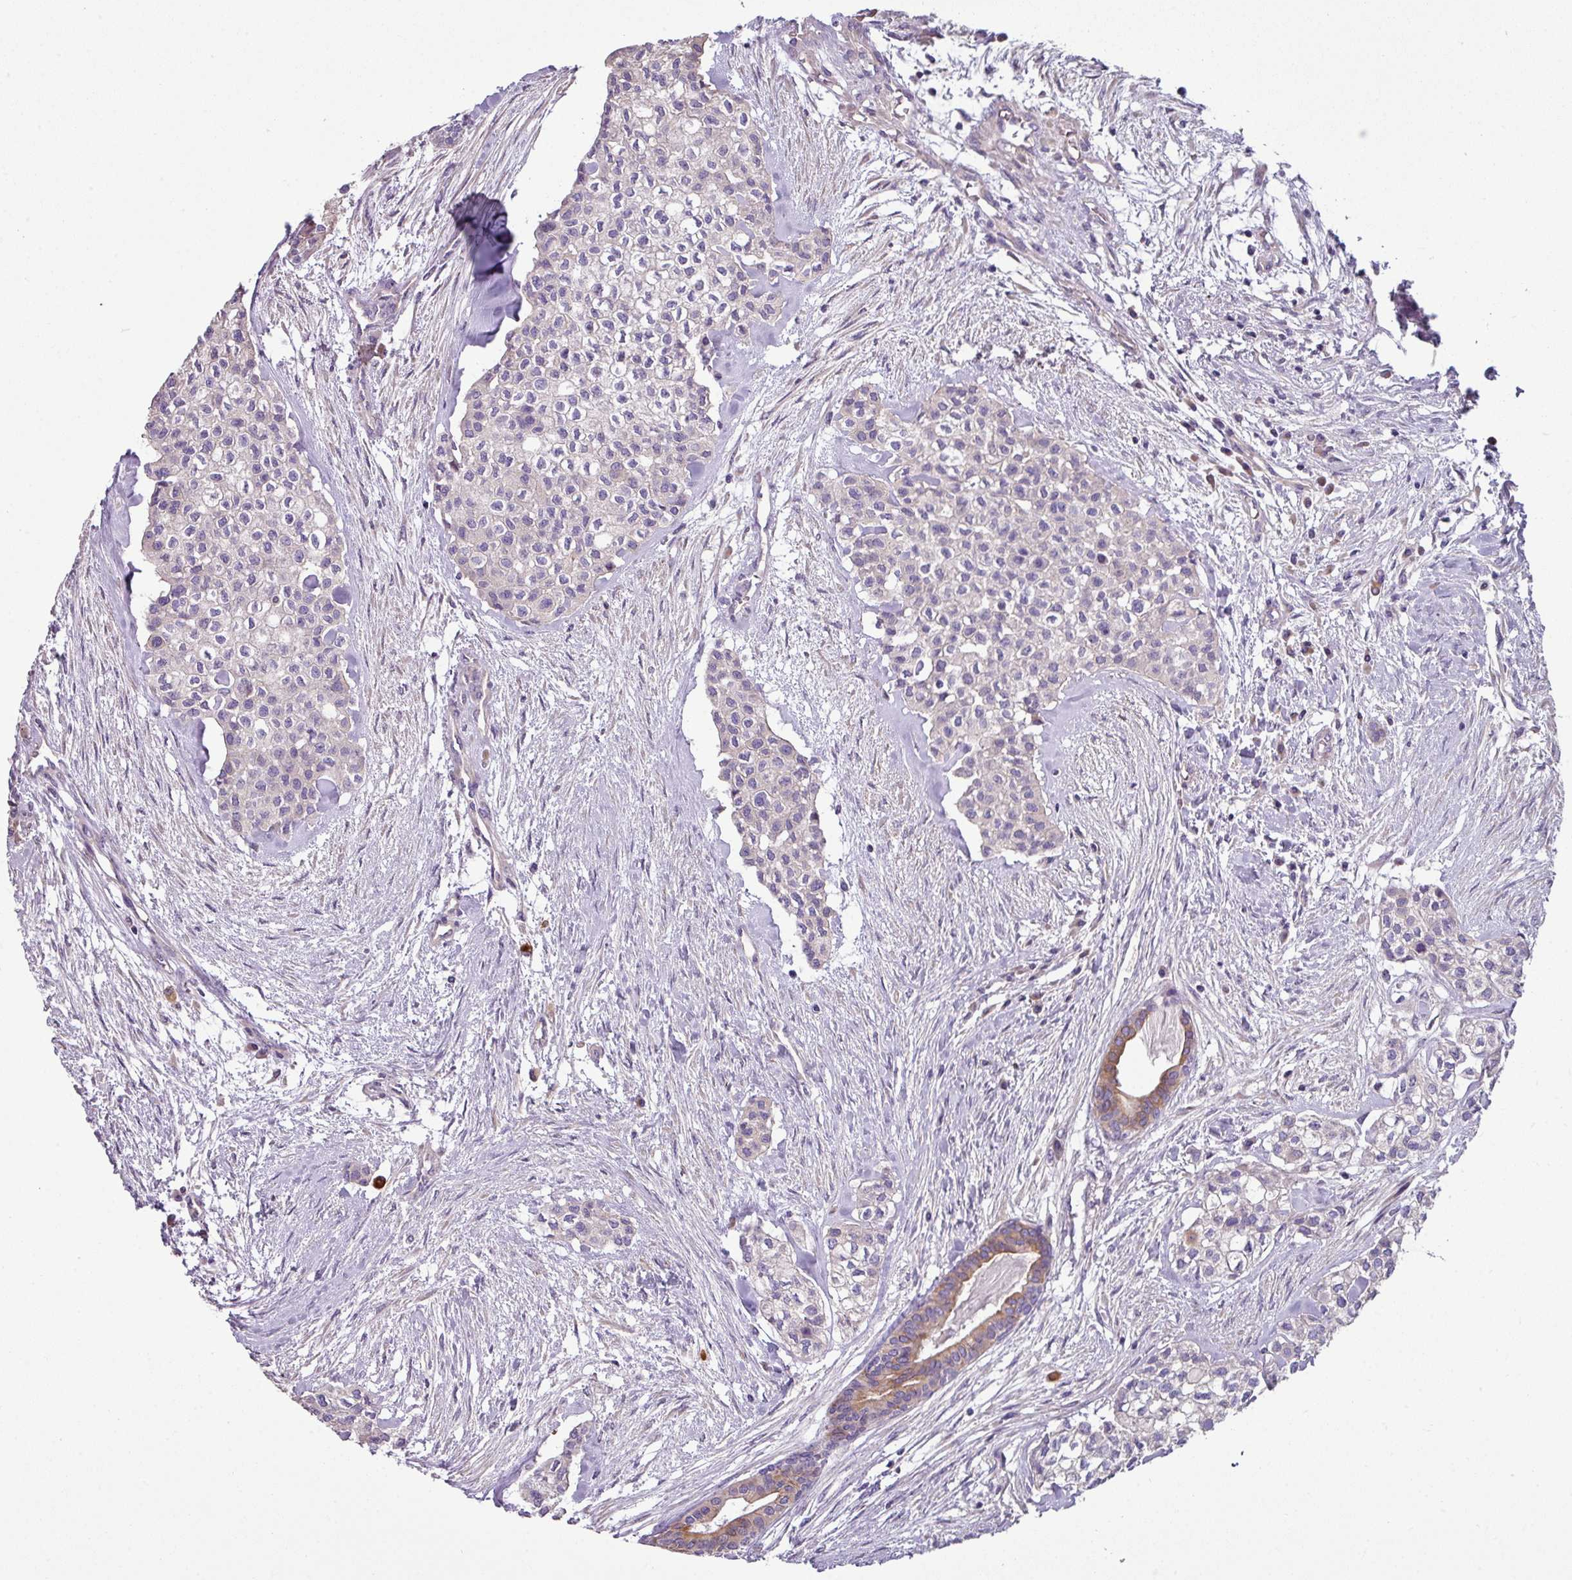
{"staining": {"intensity": "moderate", "quantity": "<25%", "location": "cytoplasmic/membranous"}, "tissue": "head and neck cancer", "cell_type": "Tumor cells", "image_type": "cancer", "snomed": [{"axis": "morphology", "description": "Adenocarcinoma, NOS"}, {"axis": "topography", "description": "Head-Neck"}], "caption": "A micrograph of human head and neck cancer (adenocarcinoma) stained for a protein exhibits moderate cytoplasmic/membranous brown staining in tumor cells.", "gene": "LRRC9", "patient": {"sex": "male", "age": 81}}